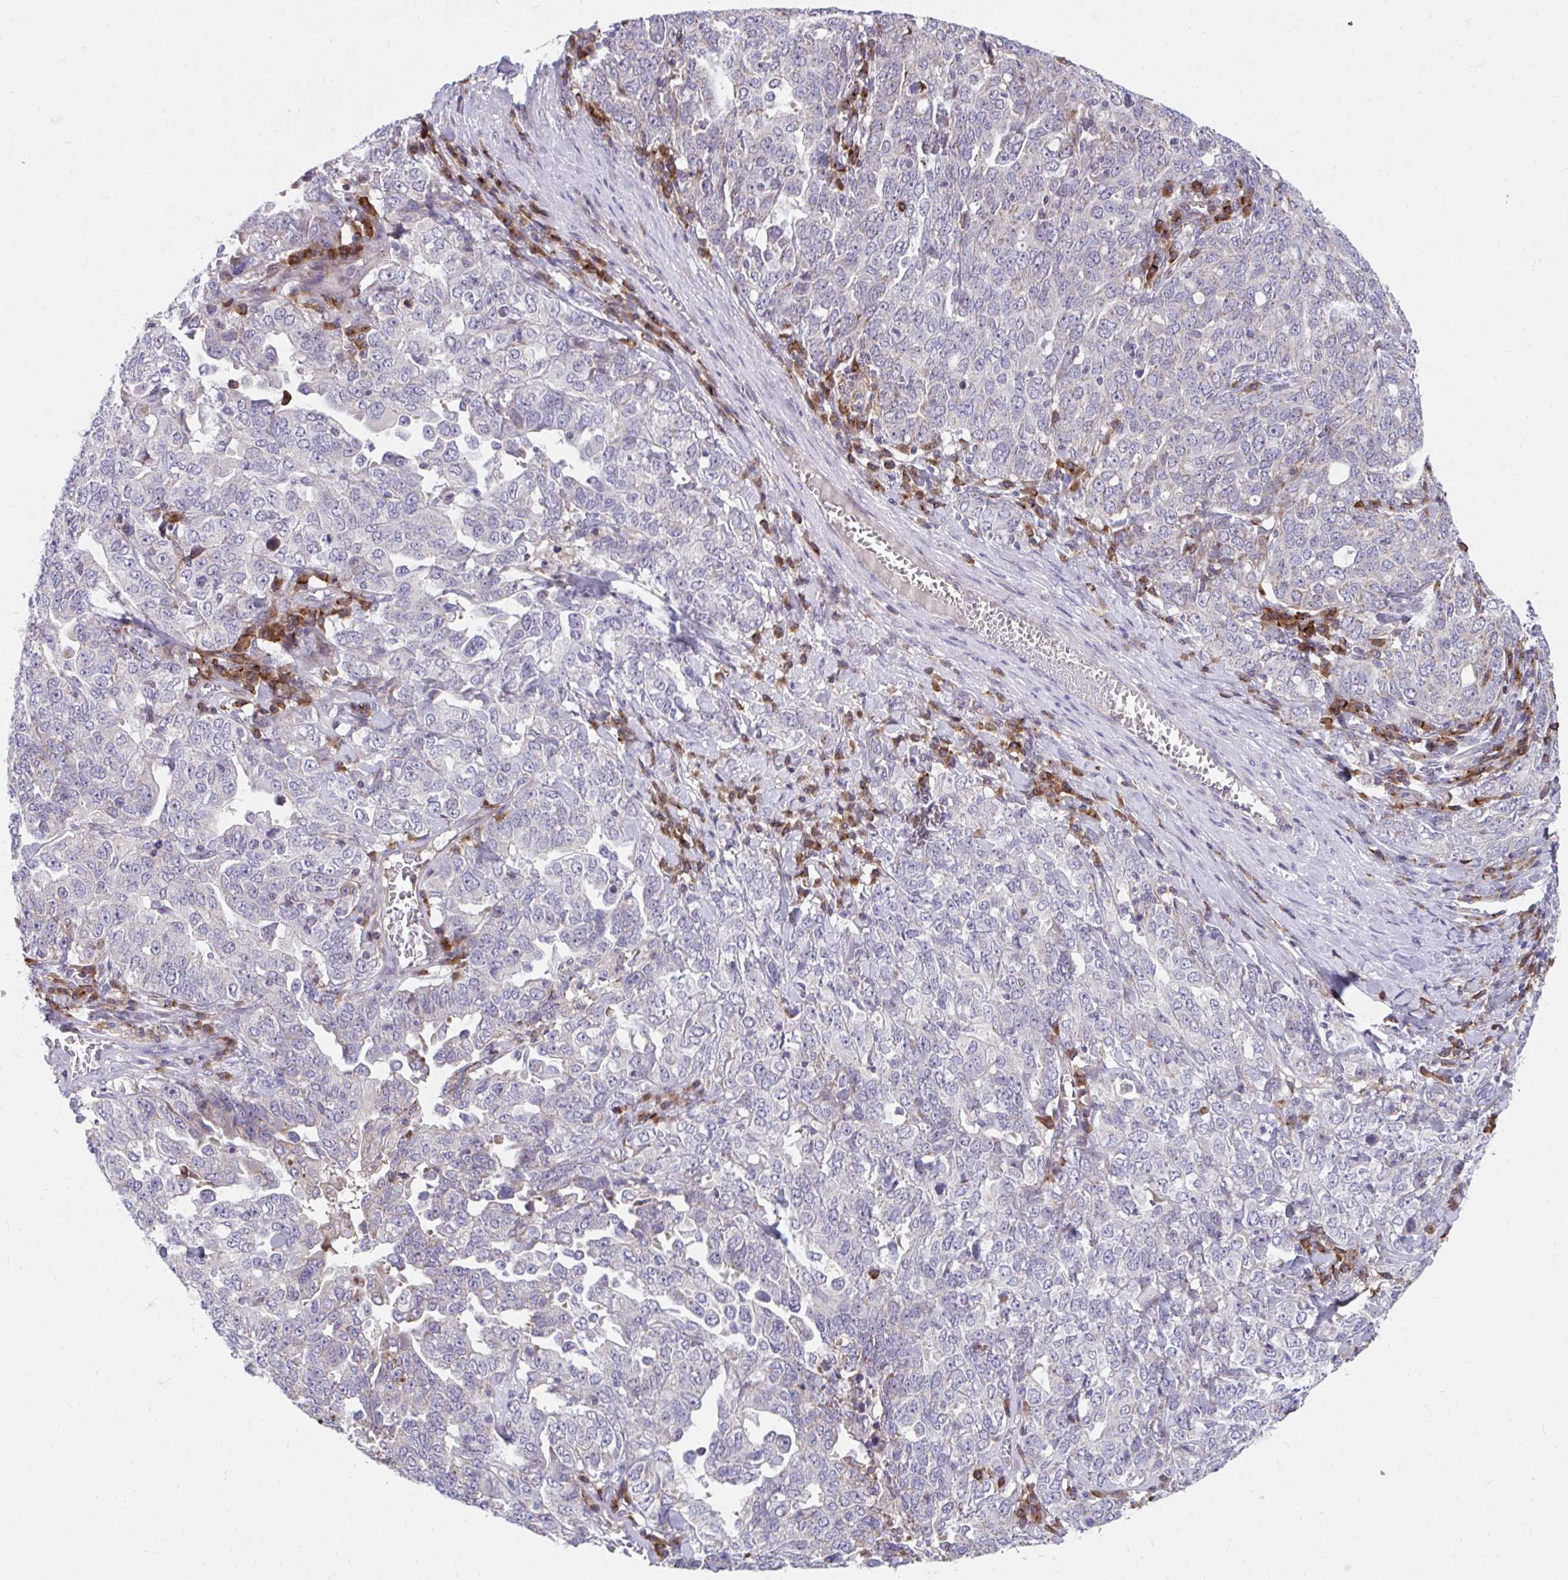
{"staining": {"intensity": "negative", "quantity": "none", "location": "none"}, "tissue": "ovarian cancer", "cell_type": "Tumor cells", "image_type": "cancer", "snomed": [{"axis": "morphology", "description": "Carcinoma, endometroid"}, {"axis": "topography", "description": "Ovary"}], "caption": "A histopathology image of endometroid carcinoma (ovarian) stained for a protein displays no brown staining in tumor cells.", "gene": "SLAMF7", "patient": {"sex": "female", "age": 62}}